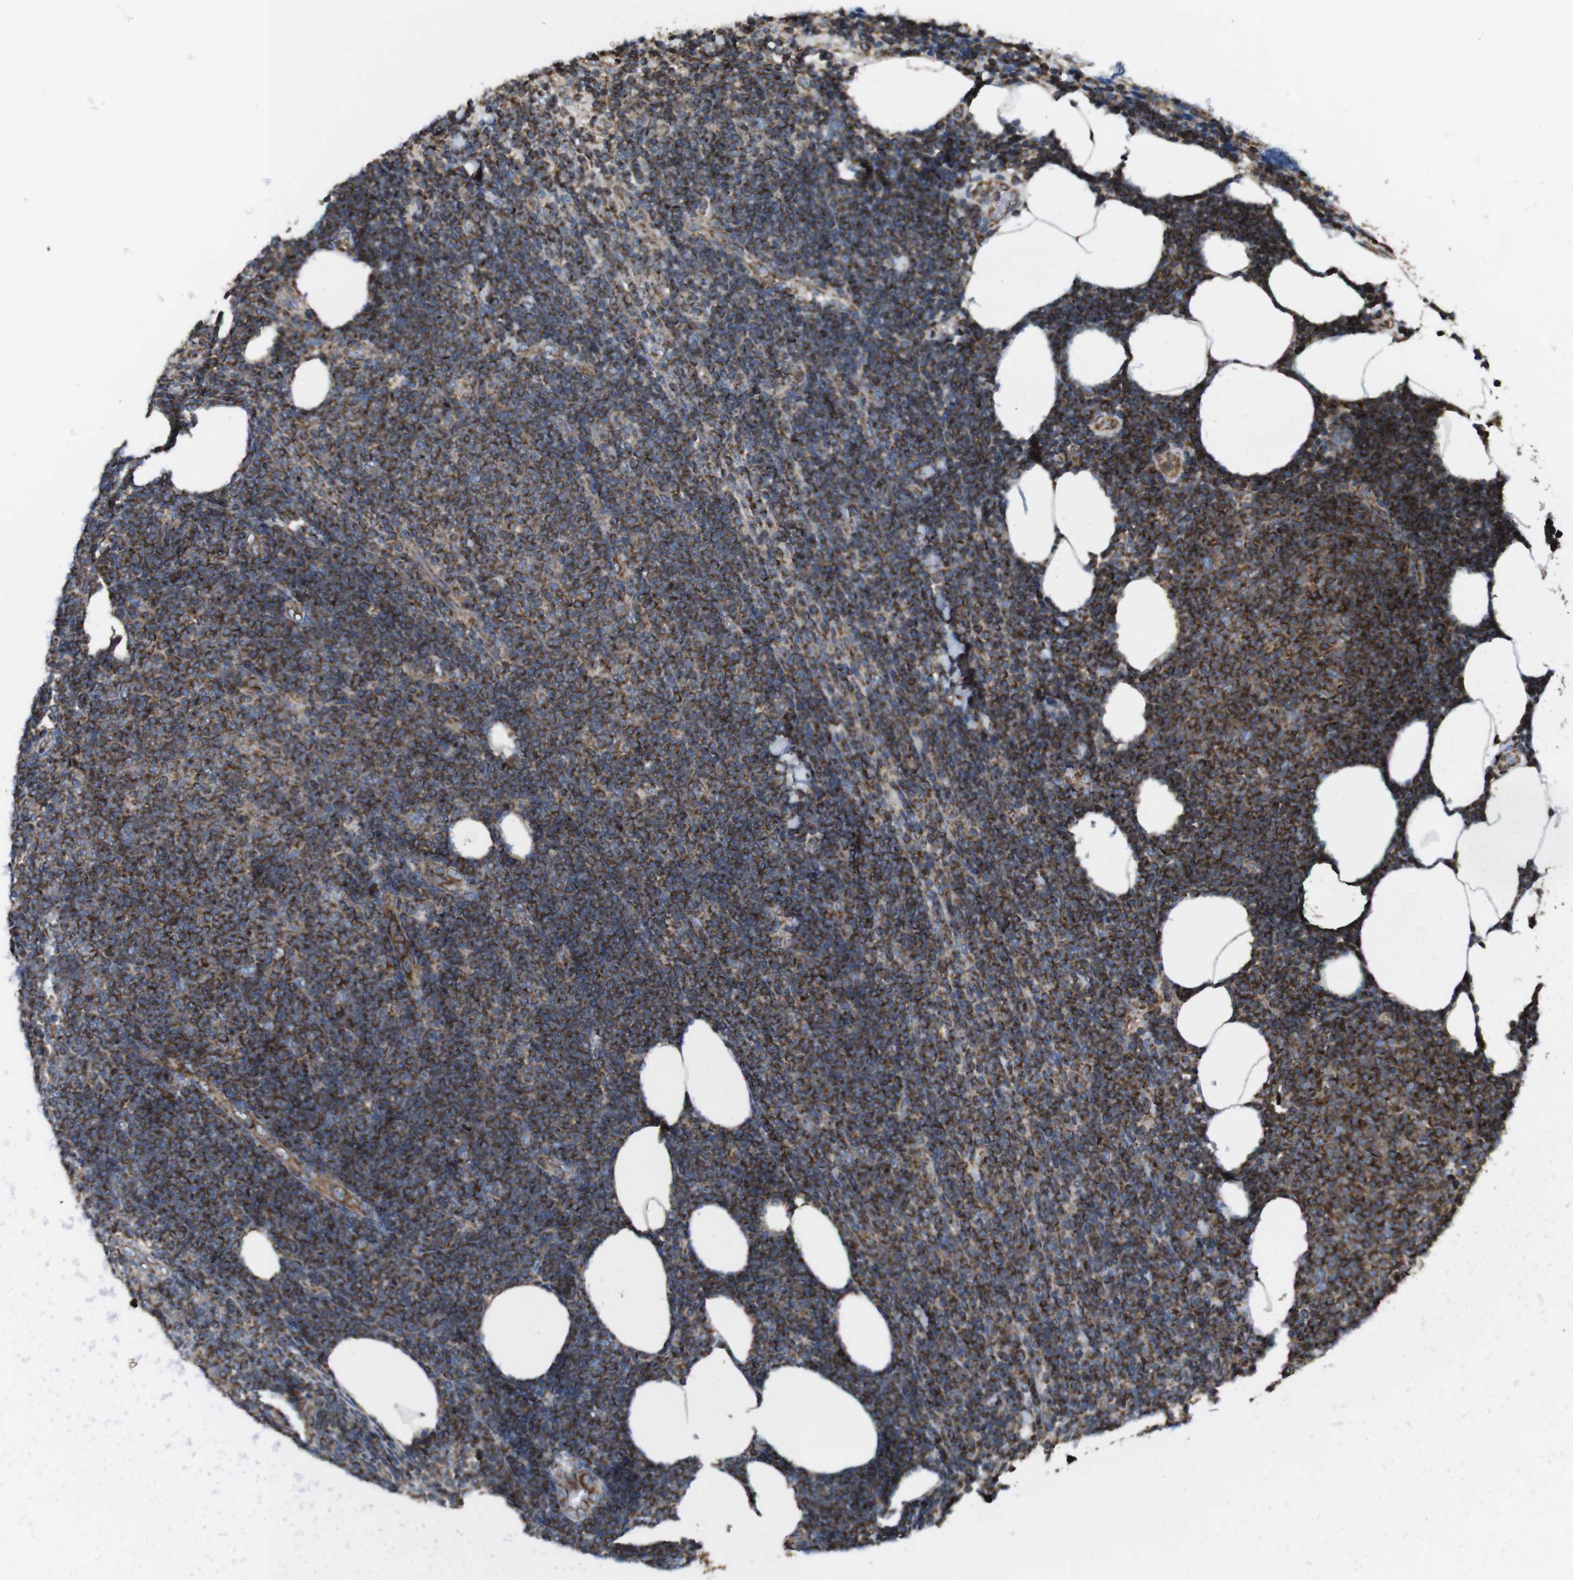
{"staining": {"intensity": "moderate", "quantity": "25%-75%", "location": "cytoplasmic/membranous"}, "tissue": "lymphoma", "cell_type": "Tumor cells", "image_type": "cancer", "snomed": [{"axis": "morphology", "description": "Malignant lymphoma, non-Hodgkin's type, Low grade"}, {"axis": "topography", "description": "Lymph node"}], "caption": "Low-grade malignant lymphoma, non-Hodgkin's type was stained to show a protein in brown. There is medium levels of moderate cytoplasmic/membranous positivity in about 25%-75% of tumor cells.", "gene": "HK1", "patient": {"sex": "male", "age": 66}}